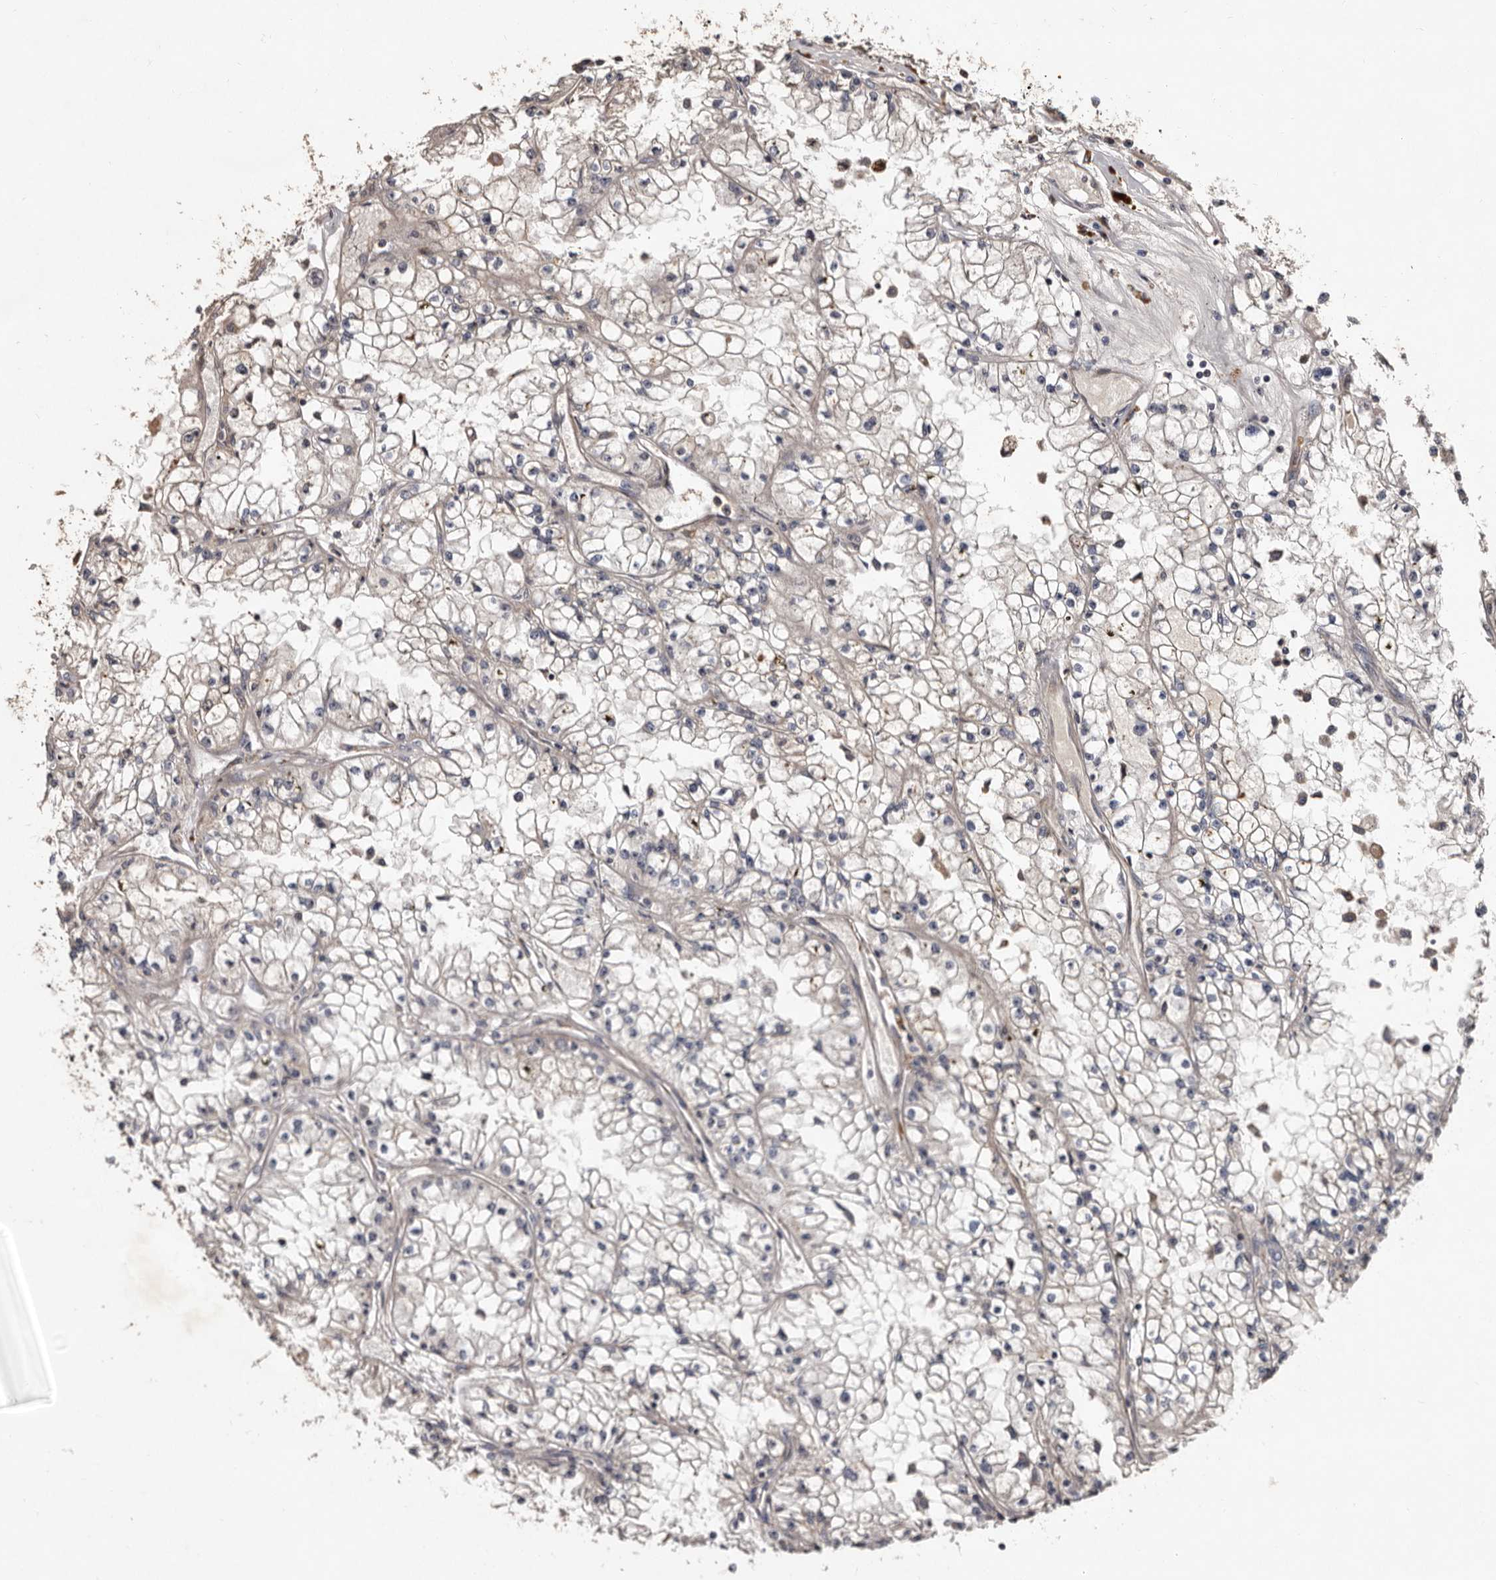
{"staining": {"intensity": "negative", "quantity": "none", "location": "none"}, "tissue": "renal cancer", "cell_type": "Tumor cells", "image_type": "cancer", "snomed": [{"axis": "morphology", "description": "Adenocarcinoma, NOS"}, {"axis": "topography", "description": "Kidney"}], "caption": "An image of human renal adenocarcinoma is negative for staining in tumor cells.", "gene": "PRKD3", "patient": {"sex": "male", "age": 56}}